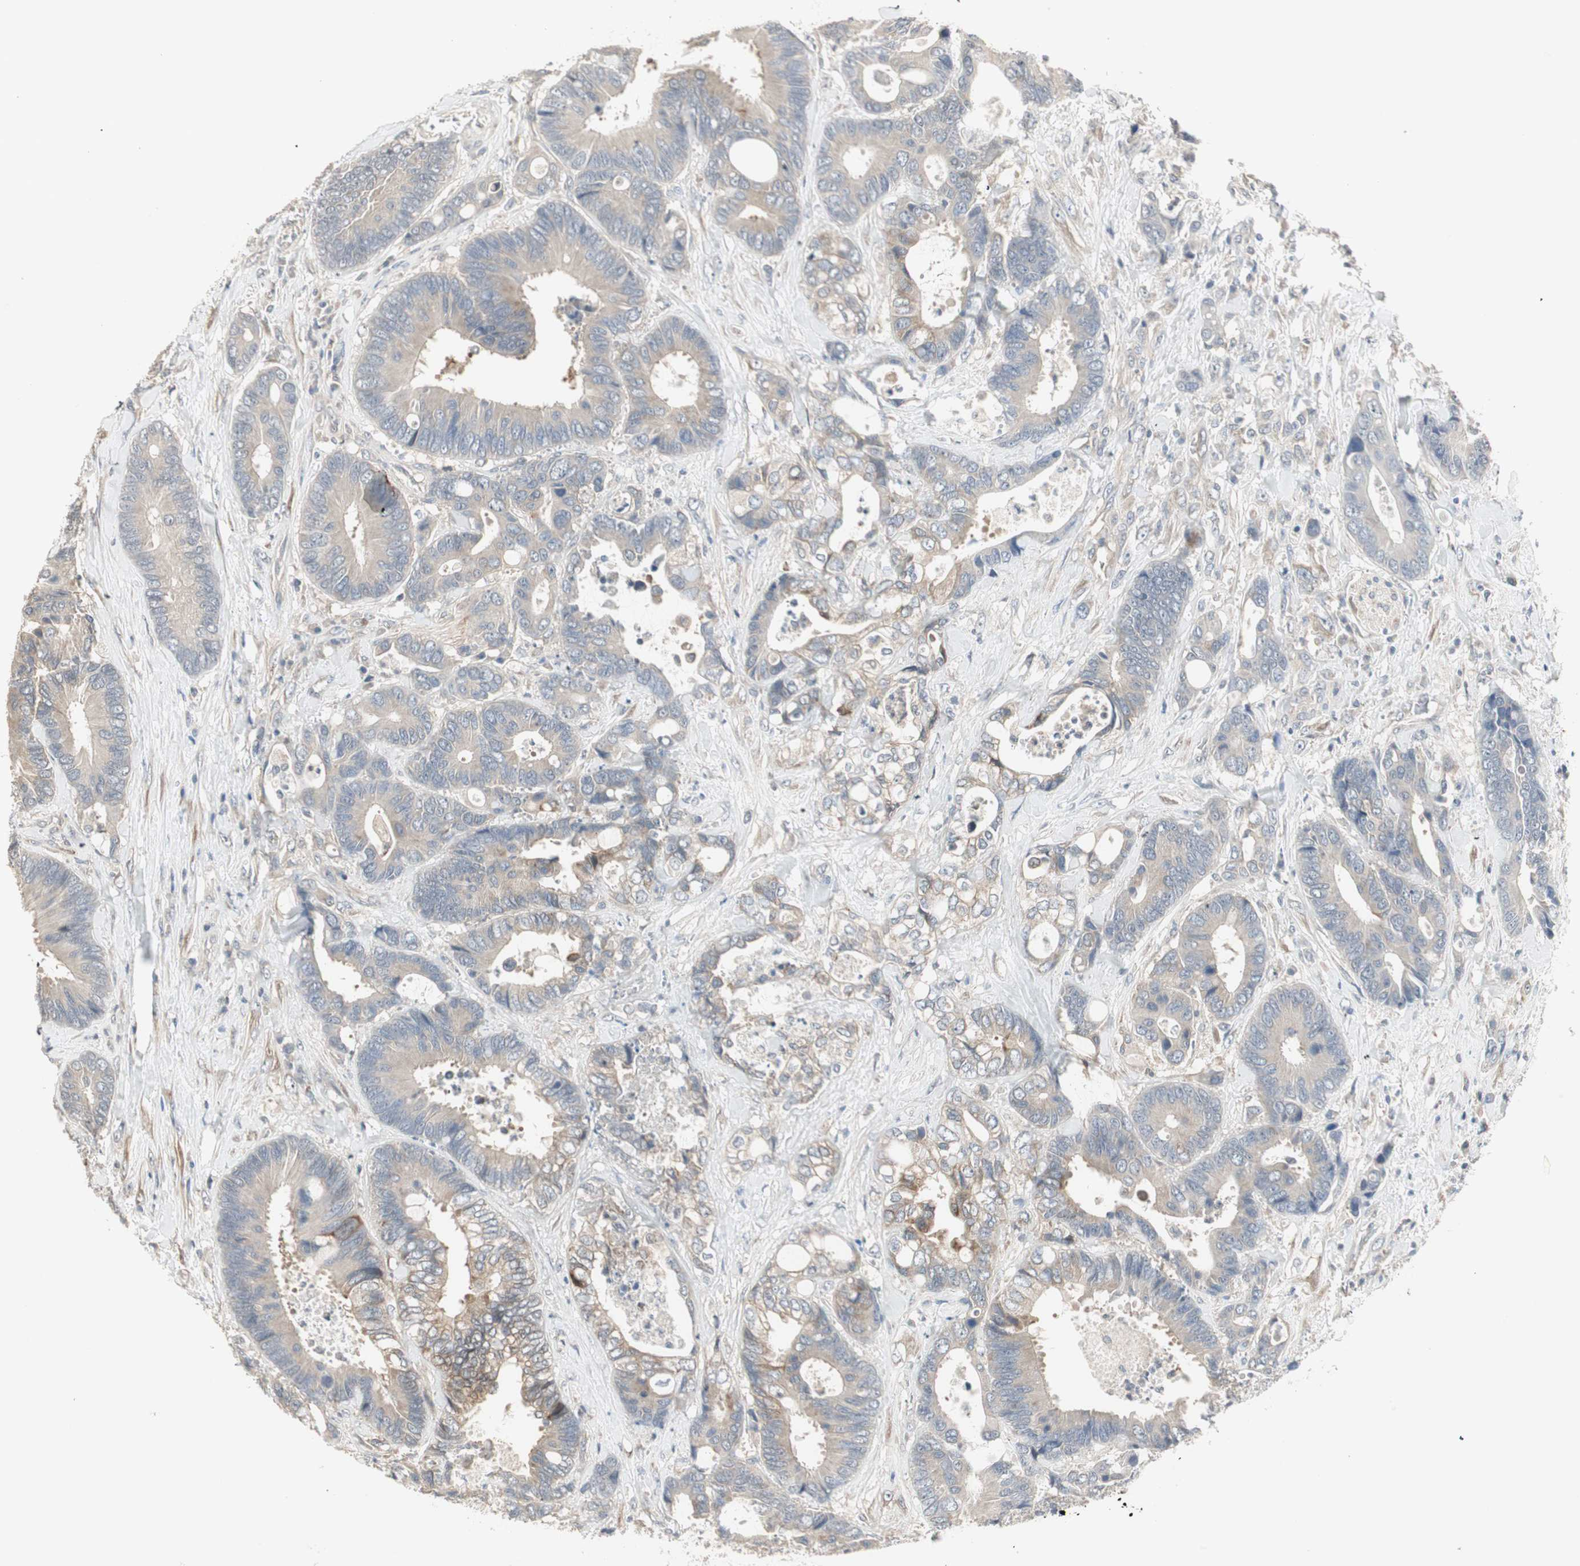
{"staining": {"intensity": "weak", "quantity": ">75%", "location": "cytoplasmic/membranous"}, "tissue": "colorectal cancer", "cell_type": "Tumor cells", "image_type": "cancer", "snomed": [{"axis": "morphology", "description": "Adenocarcinoma, NOS"}, {"axis": "topography", "description": "Rectum"}], "caption": "Protein expression analysis of adenocarcinoma (colorectal) demonstrates weak cytoplasmic/membranous staining in about >75% of tumor cells. The protein of interest is shown in brown color, while the nuclei are stained blue.", "gene": "ZFP36", "patient": {"sex": "male", "age": 55}}